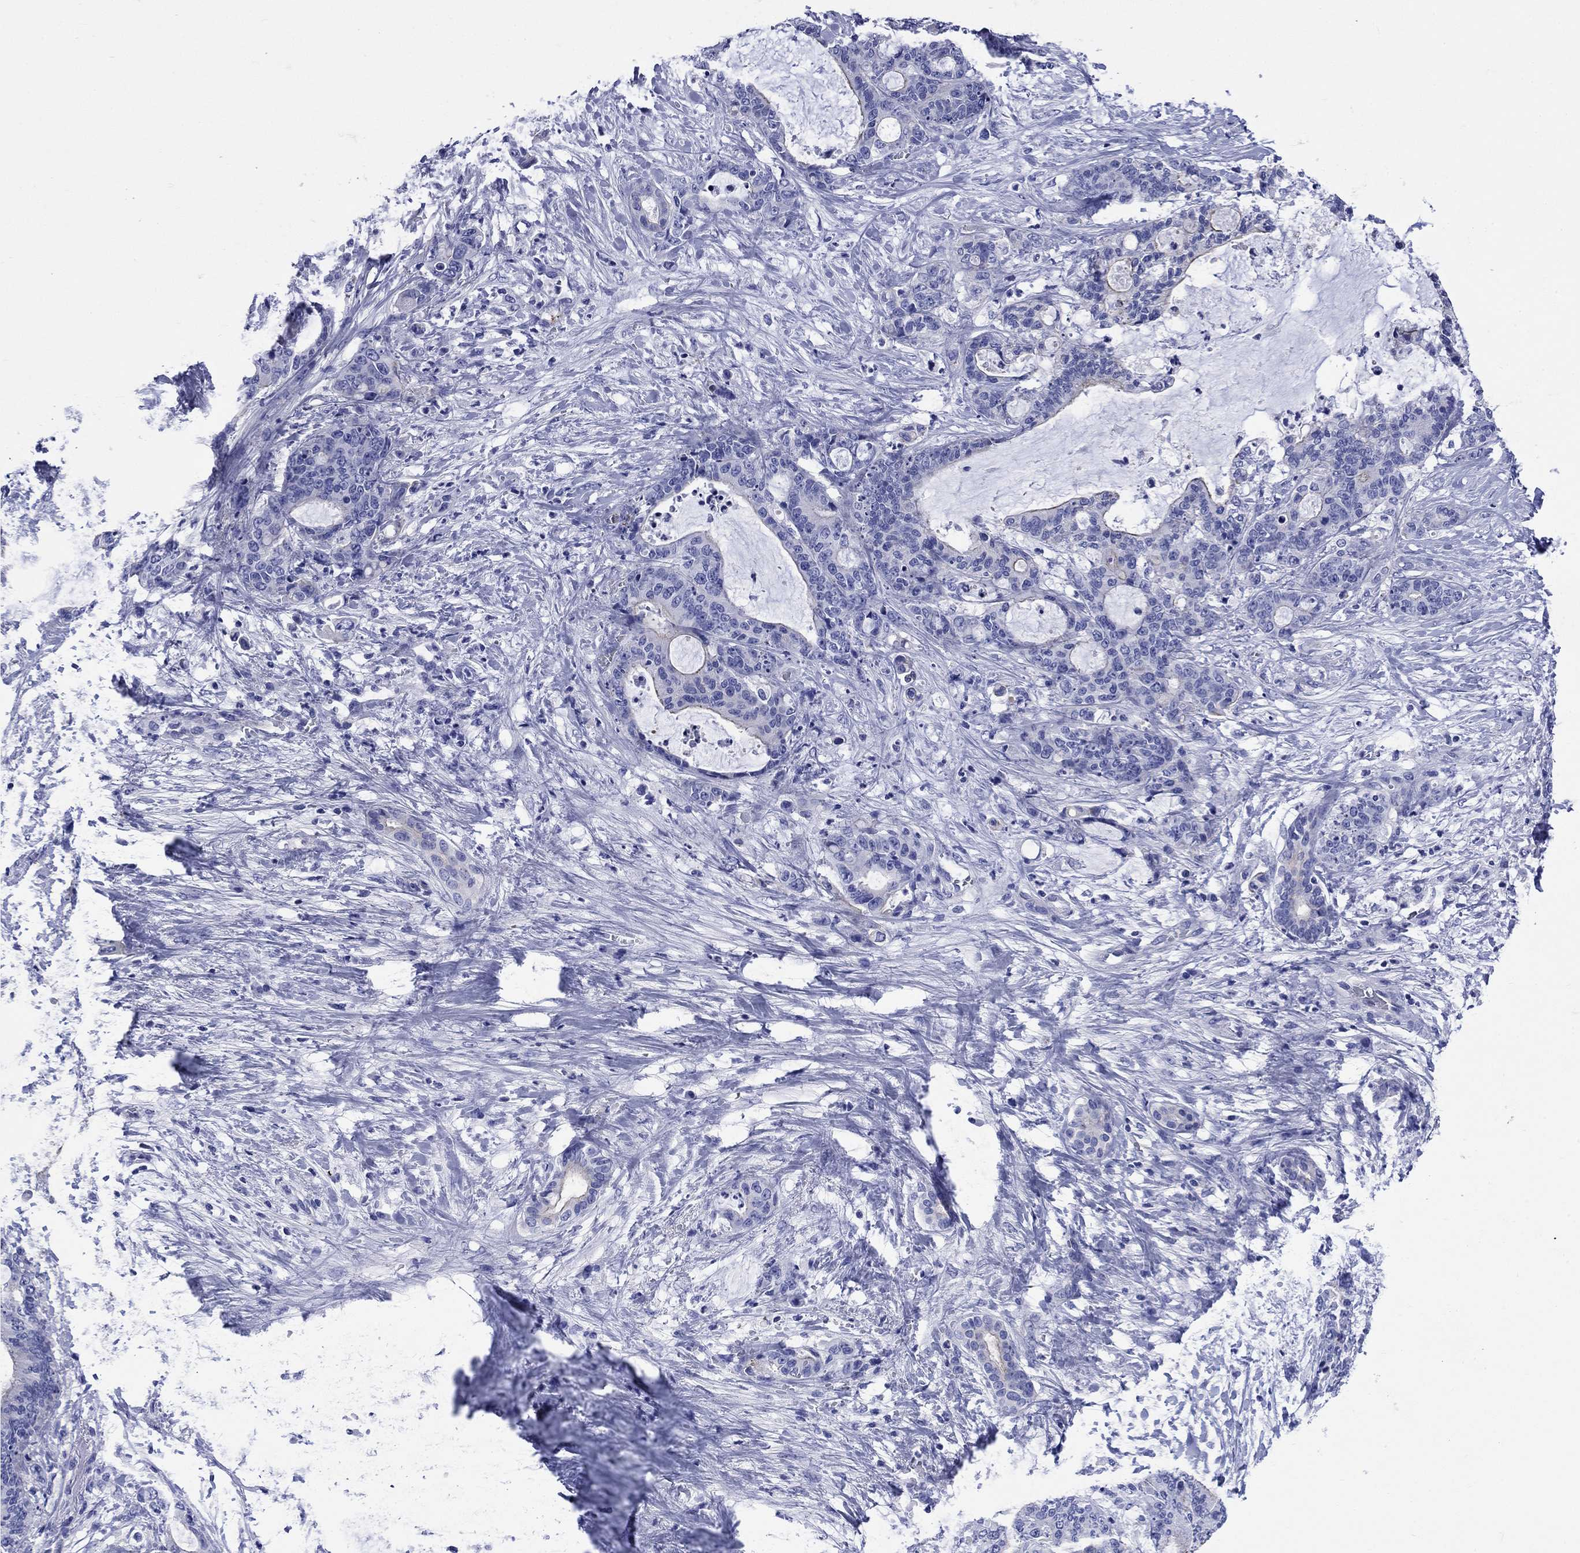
{"staining": {"intensity": "negative", "quantity": "none", "location": "none"}, "tissue": "liver cancer", "cell_type": "Tumor cells", "image_type": "cancer", "snomed": [{"axis": "morphology", "description": "Cholangiocarcinoma"}, {"axis": "topography", "description": "Liver"}], "caption": "Liver cancer (cholangiocarcinoma) was stained to show a protein in brown. There is no significant staining in tumor cells.", "gene": "SLC1A2", "patient": {"sex": "female", "age": 73}}